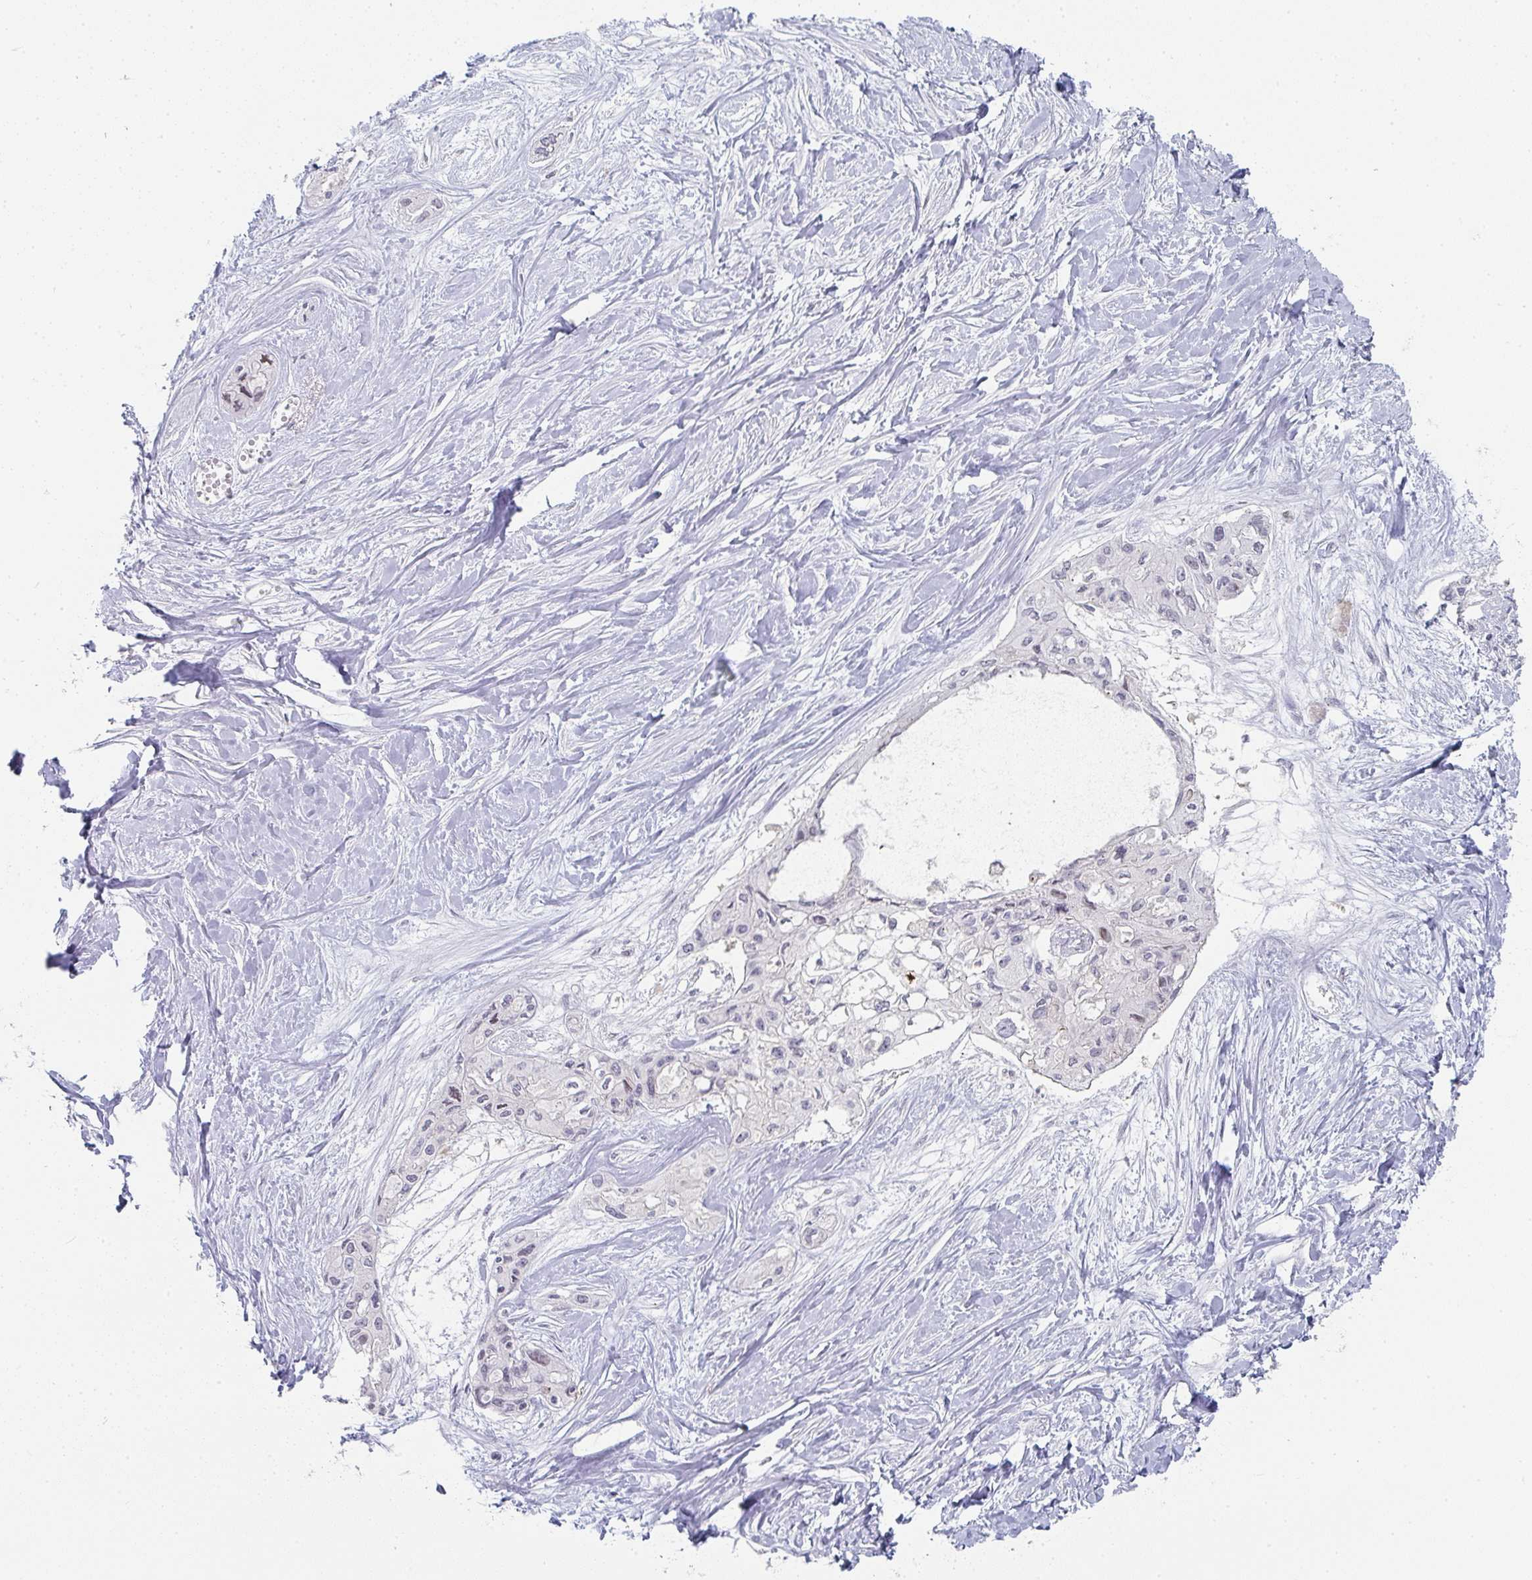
{"staining": {"intensity": "negative", "quantity": "none", "location": "none"}, "tissue": "pancreatic cancer", "cell_type": "Tumor cells", "image_type": "cancer", "snomed": [{"axis": "morphology", "description": "Adenocarcinoma, NOS"}, {"axis": "topography", "description": "Pancreas"}], "caption": "IHC histopathology image of neoplastic tissue: human pancreatic cancer stained with DAB demonstrates no significant protein staining in tumor cells.", "gene": "LIN54", "patient": {"sex": "female", "age": 50}}